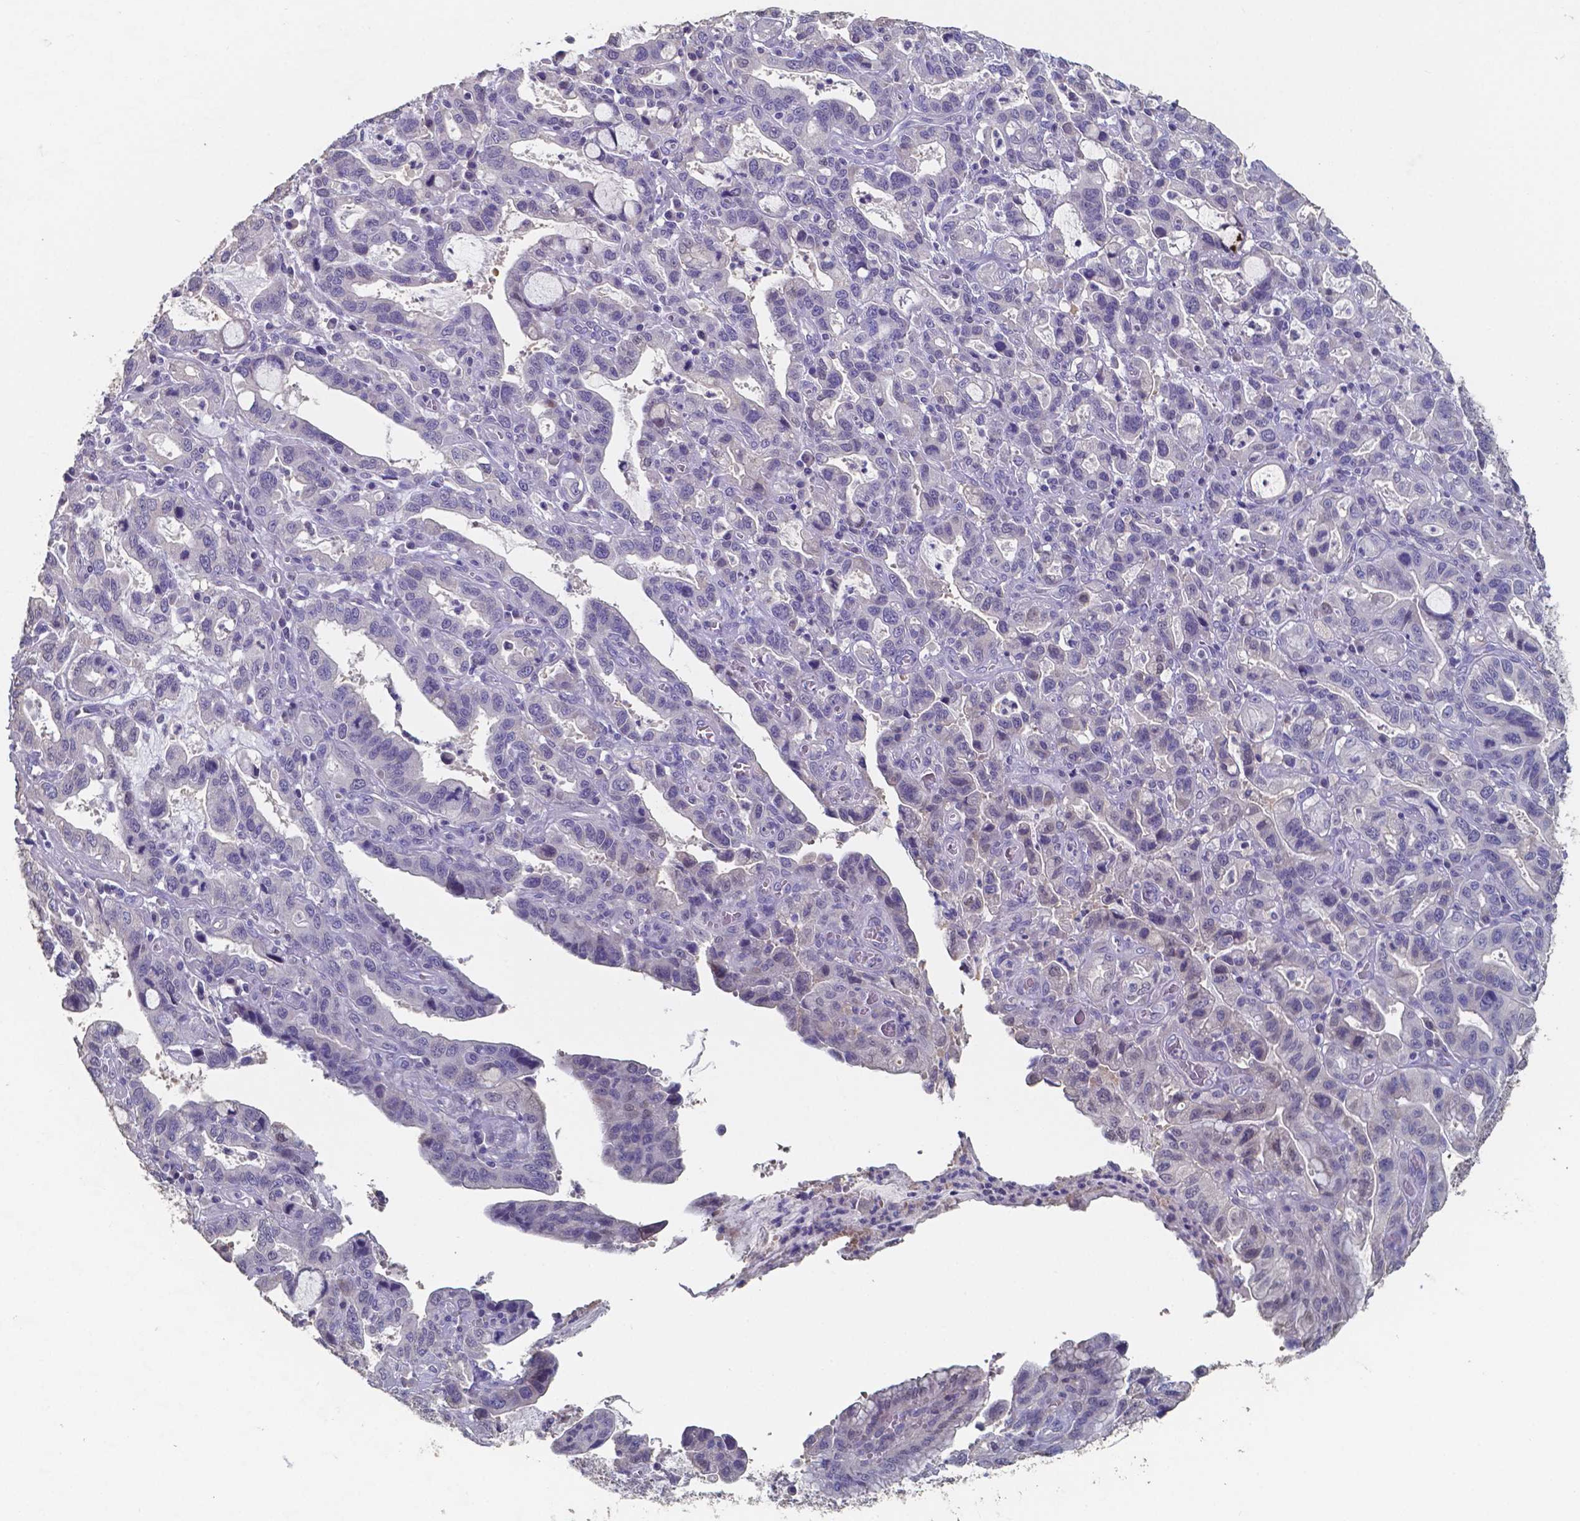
{"staining": {"intensity": "negative", "quantity": "none", "location": "none"}, "tissue": "stomach cancer", "cell_type": "Tumor cells", "image_type": "cancer", "snomed": [{"axis": "morphology", "description": "Adenocarcinoma, NOS"}, {"axis": "topography", "description": "Stomach, lower"}], "caption": "A photomicrograph of adenocarcinoma (stomach) stained for a protein demonstrates no brown staining in tumor cells. (DAB IHC visualized using brightfield microscopy, high magnification).", "gene": "FOXJ1", "patient": {"sex": "female", "age": 76}}